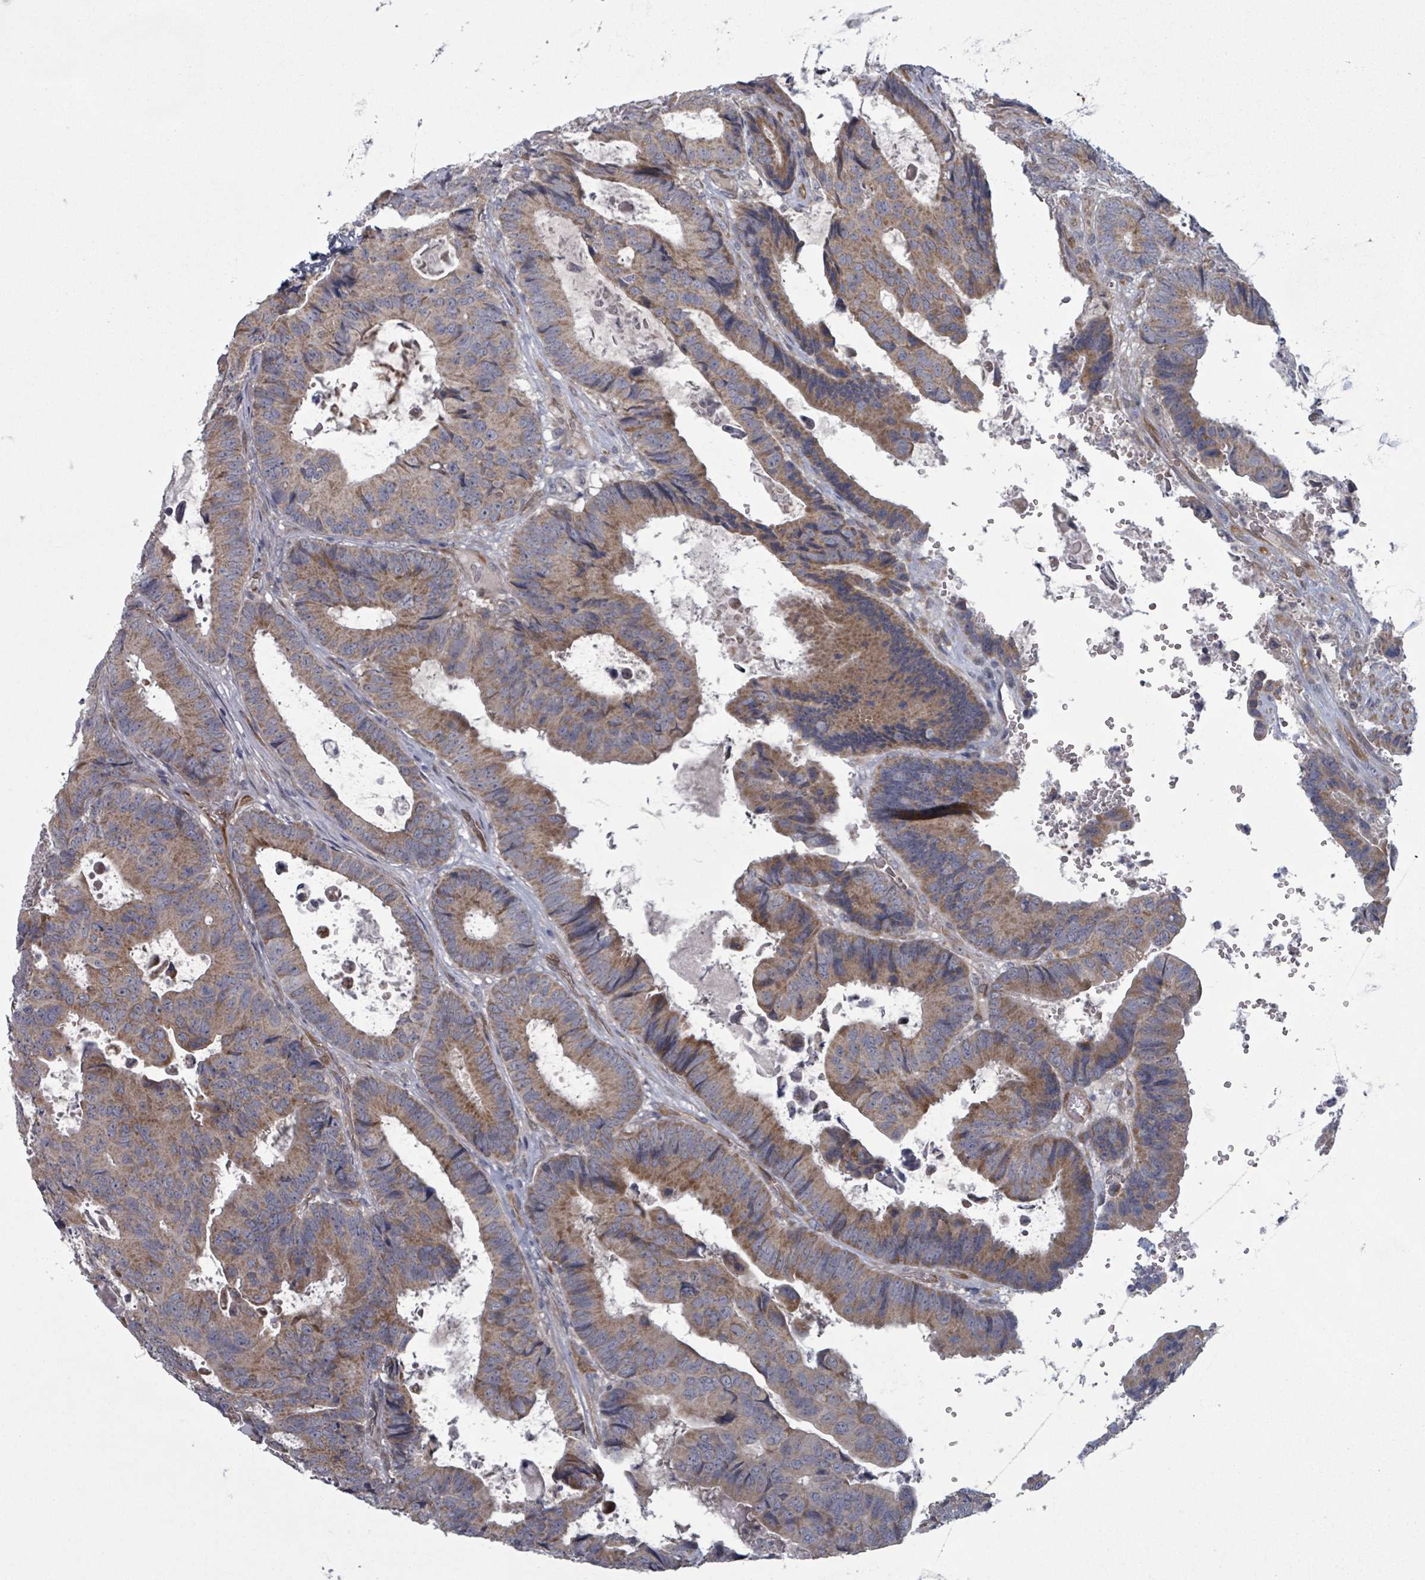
{"staining": {"intensity": "moderate", "quantity": ">75%", "location": "cytoplasmic/membranous"}, "tissue": "colorectal cancer", "cell_type": "Tumor cells", "image_type": "cancer", "snomed": [{"axis": "morphology", "description": "Adenocarcinoma, NOS"}, {"axis": "topography", "description": "Colon"}], "caption": "This micrograph displays colorectal adenocarcinoma stained with immunohistochemistry (IHC) to label a protein in brown. The cytoplasmic/membranous of tumor cells show moderate positivity for the protein. Nuclei are counter-stained blue.", "gene": "FKBP1A", "patient": {"sex": "male", "age": 85}}